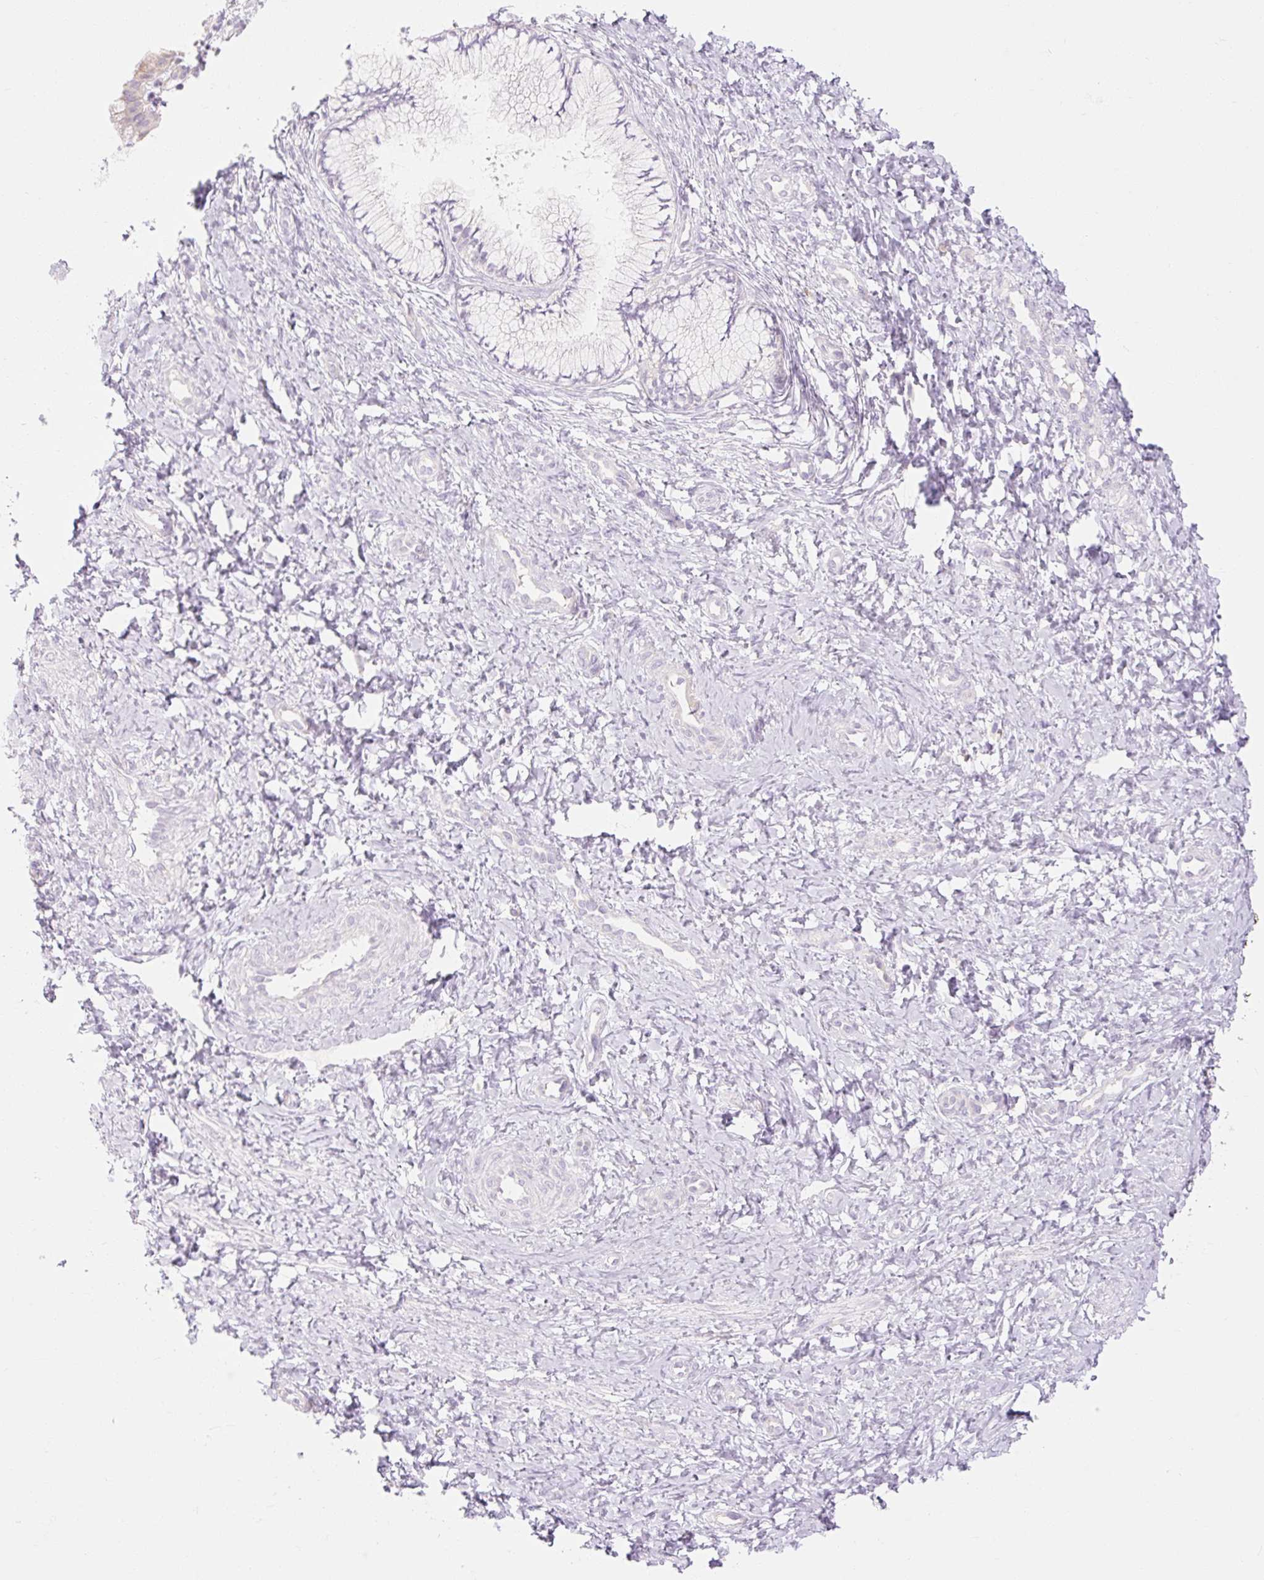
{"staining": {"intensity": "negative", "quantity": "none", "location": "none"}, "tissue": "cervix", "cell_type": "Glandular cells", "image_type": "normal", "snomed": [{"axis": "morphology", "description": "Normal tissue, NOS"}, {"axis": "topography", "description": "Cervix"}], "caption": "This is an immunohistochemistry photomicrograph of unremarkable cervix. There is no staining in glandular cells.", "gene": "MYO1D", "patient": {"sex": "female", "age": 37}}